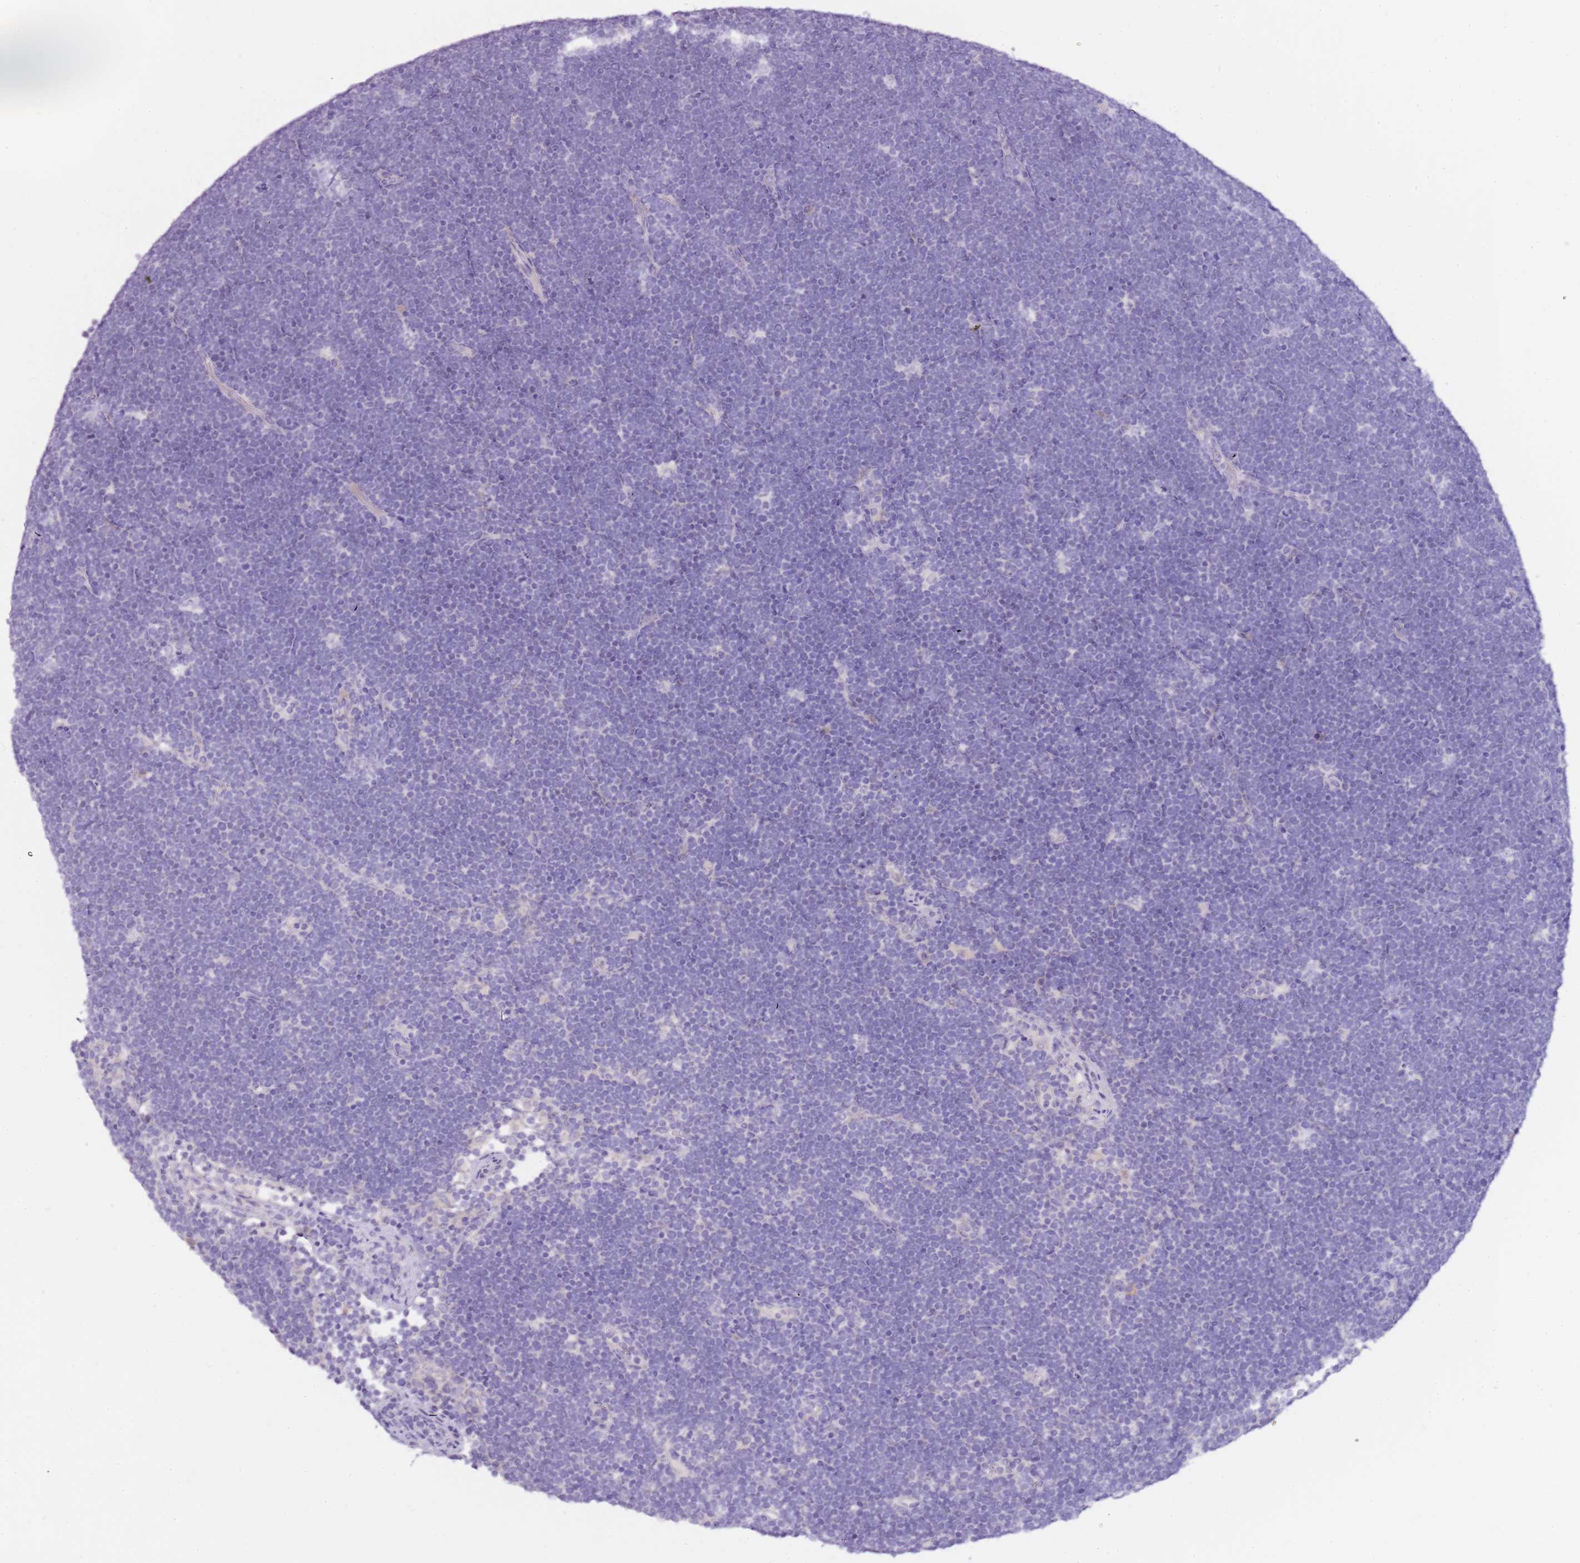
{"staining": {"intensity": "negative", "quantity": "none", "location": "none"}, "tissue": "lymphoma", "cell_type": "Tumor cells", "image_type": "cancer", "snomed": [{"axis": "morphology", "description": "Malignant lymphoma, non-Hodgkin's type, High grade"}, {"axis": "topography", "description": "Lymph node"}], "caption": "This is an IHC photomicrograph of malignant lymphoma, non-Hodgkin's type (high-grade). There is no staining in tumor cells.", "gene": "NKX2-3", "patient": {"sex": "male", "age": 13}}